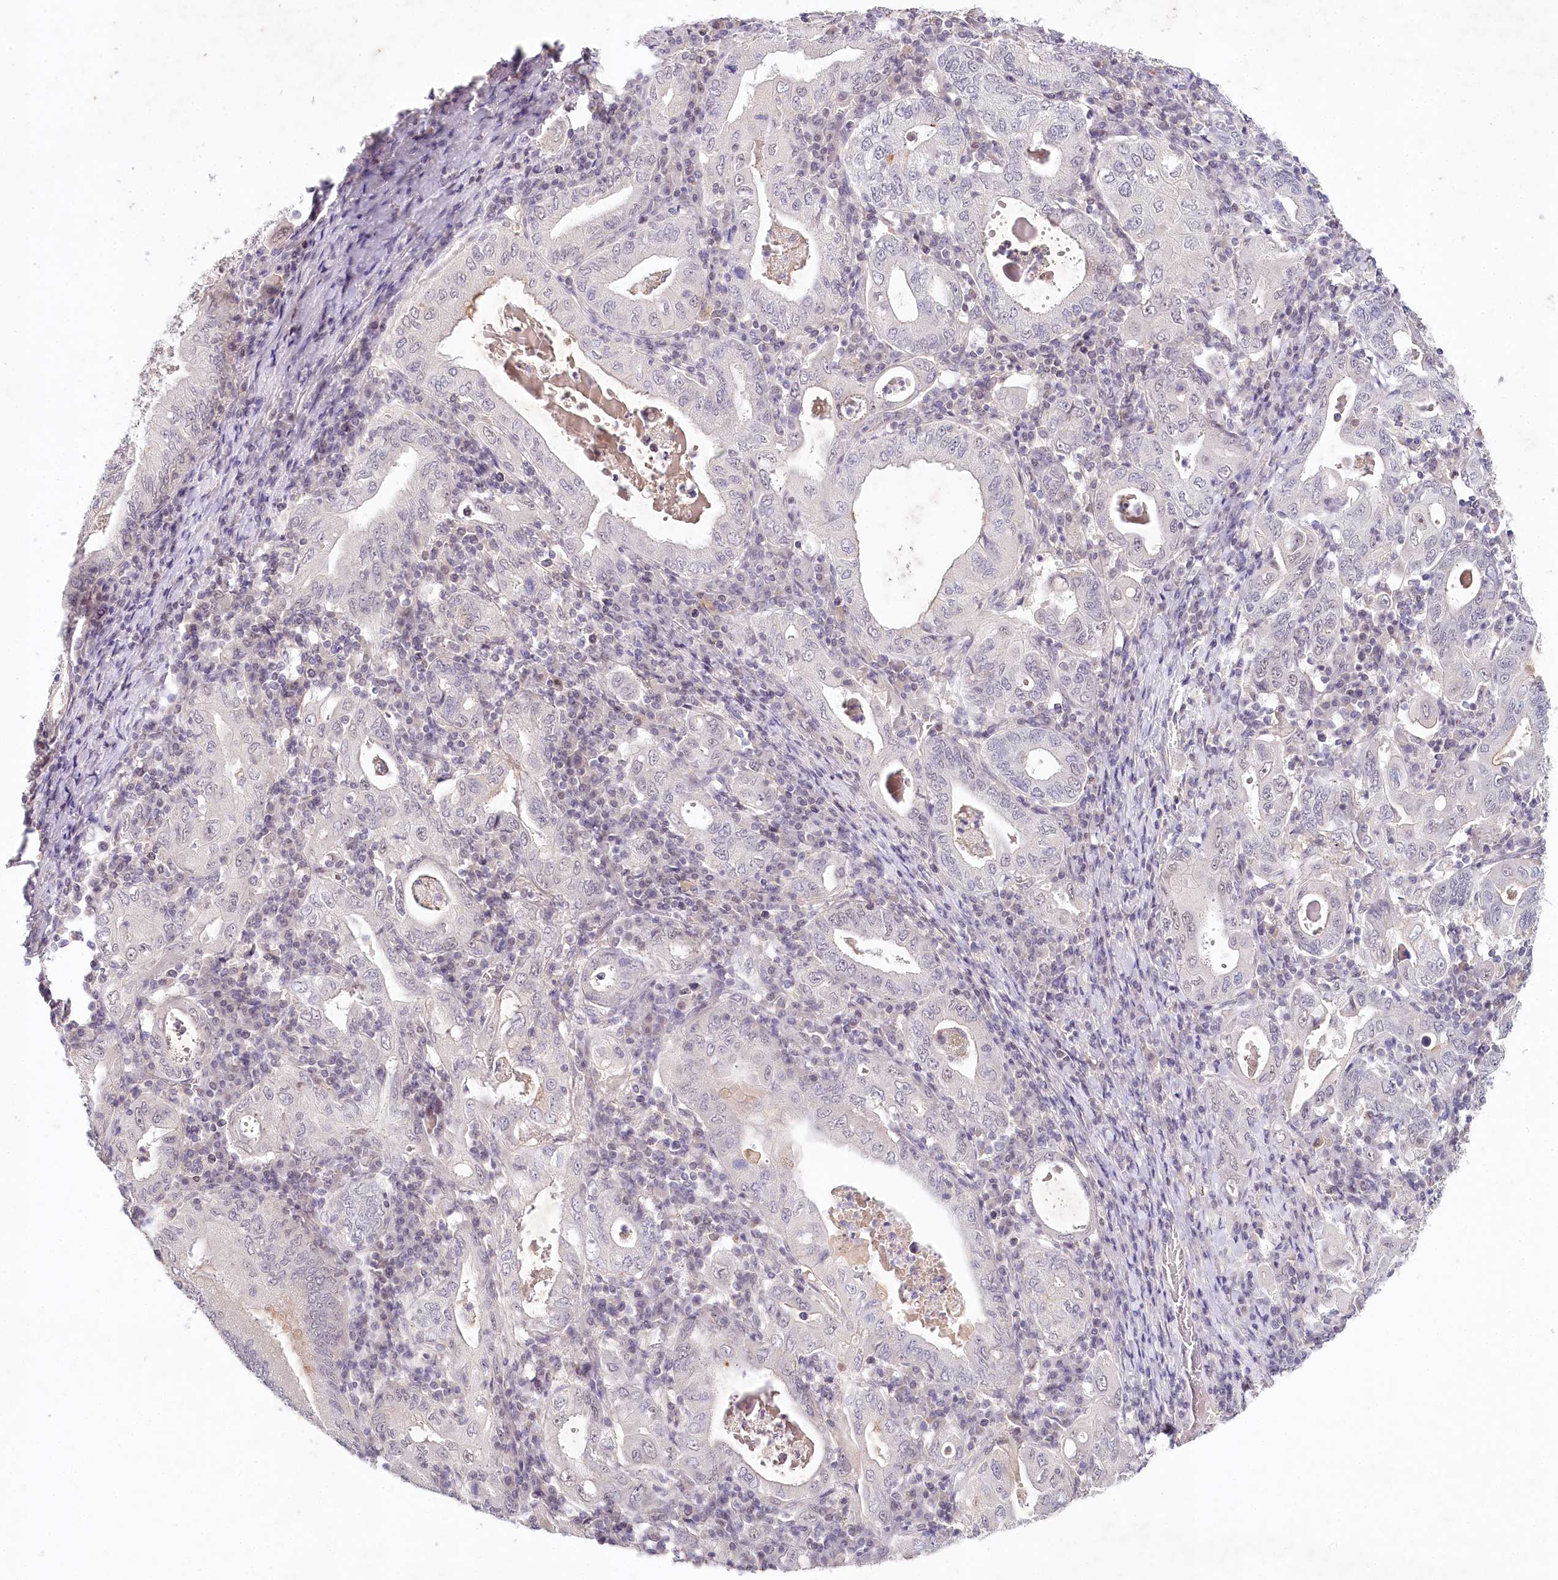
{"staining": {"intensity": "negative", "quantity": "none", "location": "none"}, "tissue": "stomach cancer", "cell_type": "Tumor cells", "image_type": "cancer", "snomed": [{"axis": "morphology", "description": "Normal tissue, NOS"}, {"axis": "morphology", "description": "Adenocarcinoma, NOS"}, {"axis": "topography", "description": "Esophagus"}, {"axis": "topography", "description": "Stomach, upper"}, {"axis": "topography", "description": "Peripheral nerve tissue"}], "caption": "A micrograph of human stomach cancer is negative for staining in tumor cells.", "gene": "AMTN", "patient": {"sex": "male", "age": 62}}